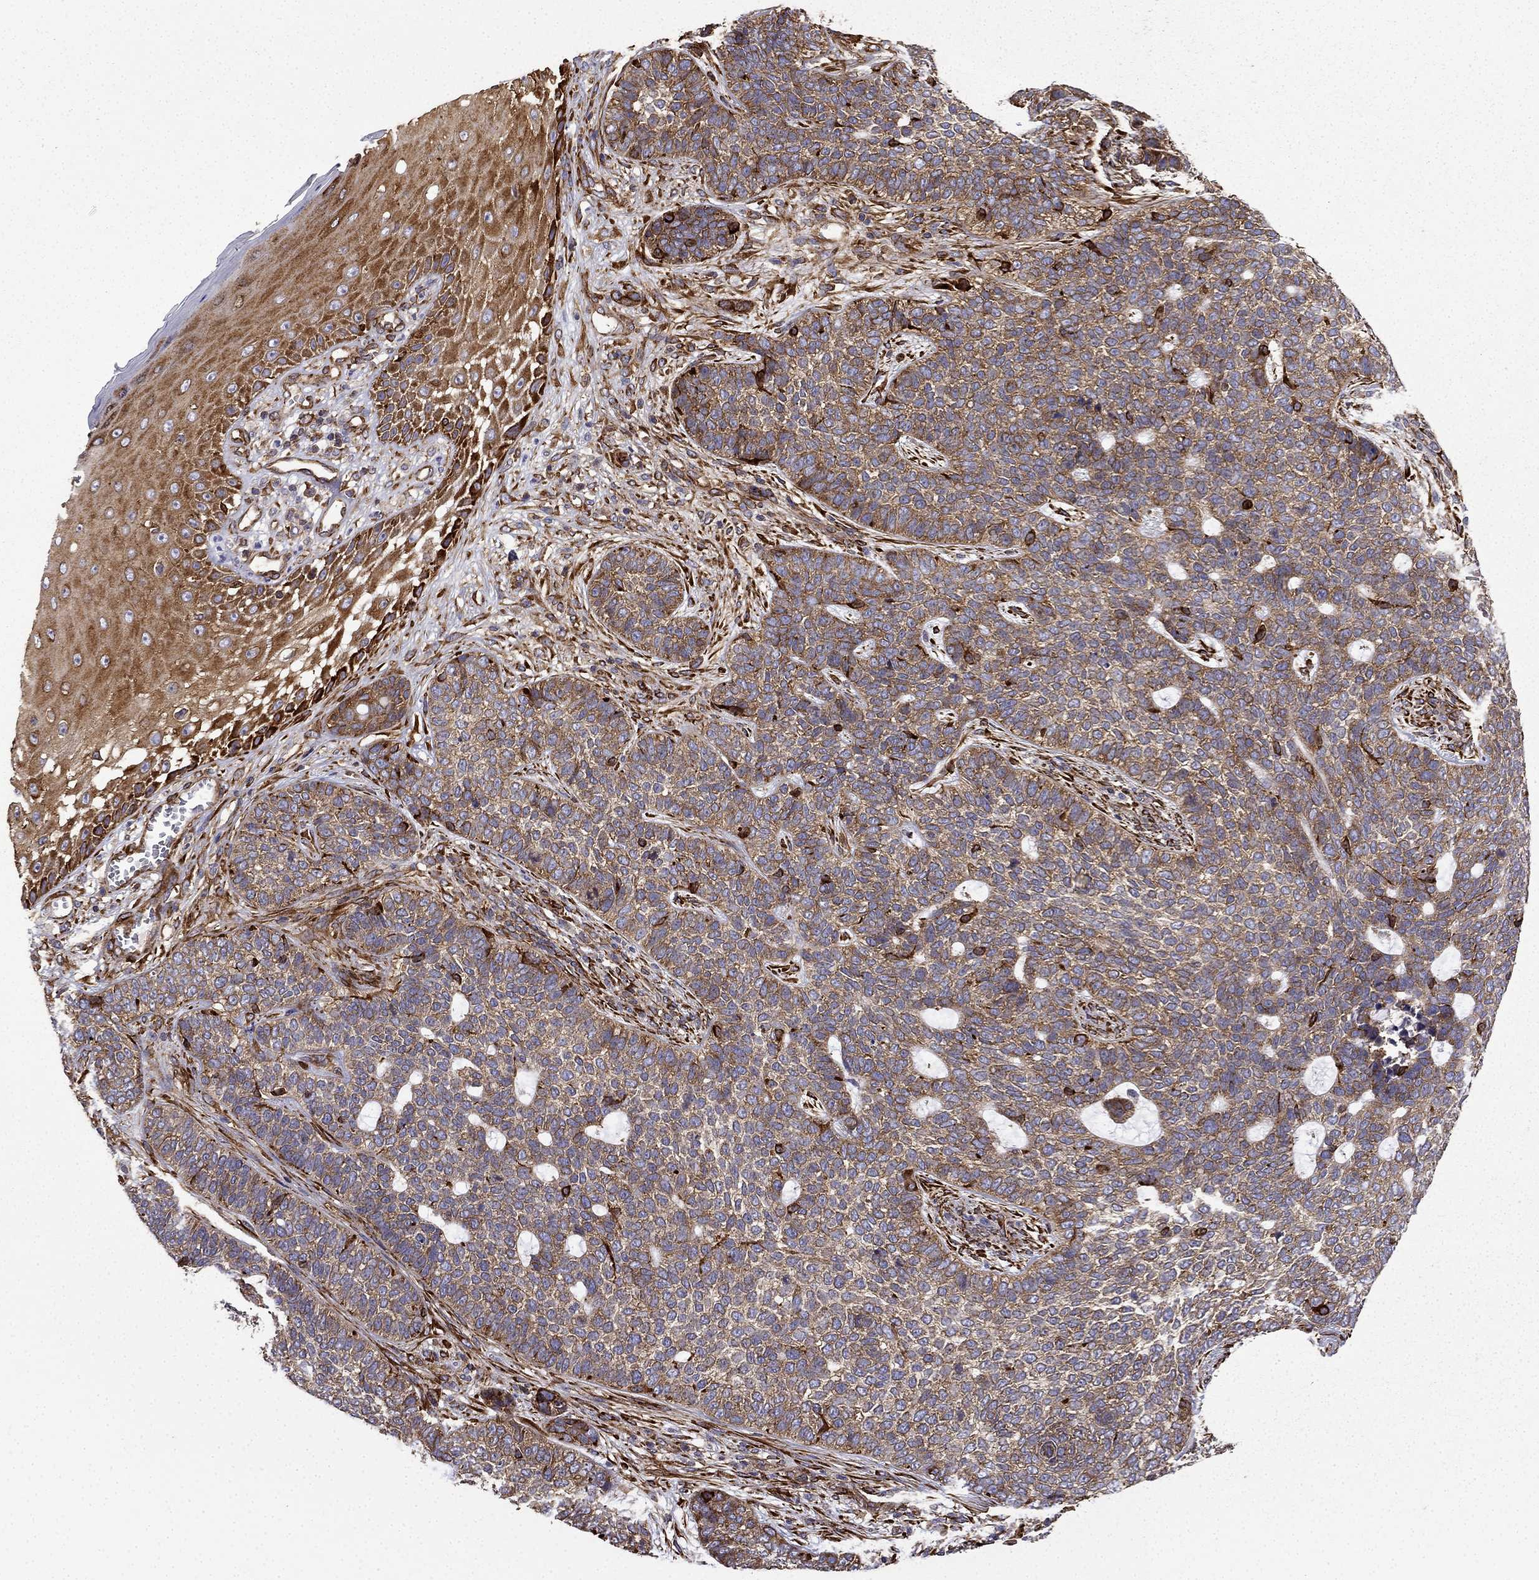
{"staining": {"intensity": "moderate", "quantity": ">75%", "location": "cytoplasmic/membranous"}, "tissue": "skin cancer", "cell_type": "Tumor cells", "image_type": "cancer", "snomed": [{"axis": "morphology", "description": "Basal cell carcinoma"}, {"axis": "topography", "description": "Skin"}], "caption": "This image shows basal cell carcinoma (skin) stained with immunohistochemistry (IHC) to label a protein in brown. The cytoplasmic/membranous of tumor cells show moderate positivity for the protein. Nuclei are counter-stained blue.", "gene": "MAP4", "patient": {"sex": "female", "age": 69}}